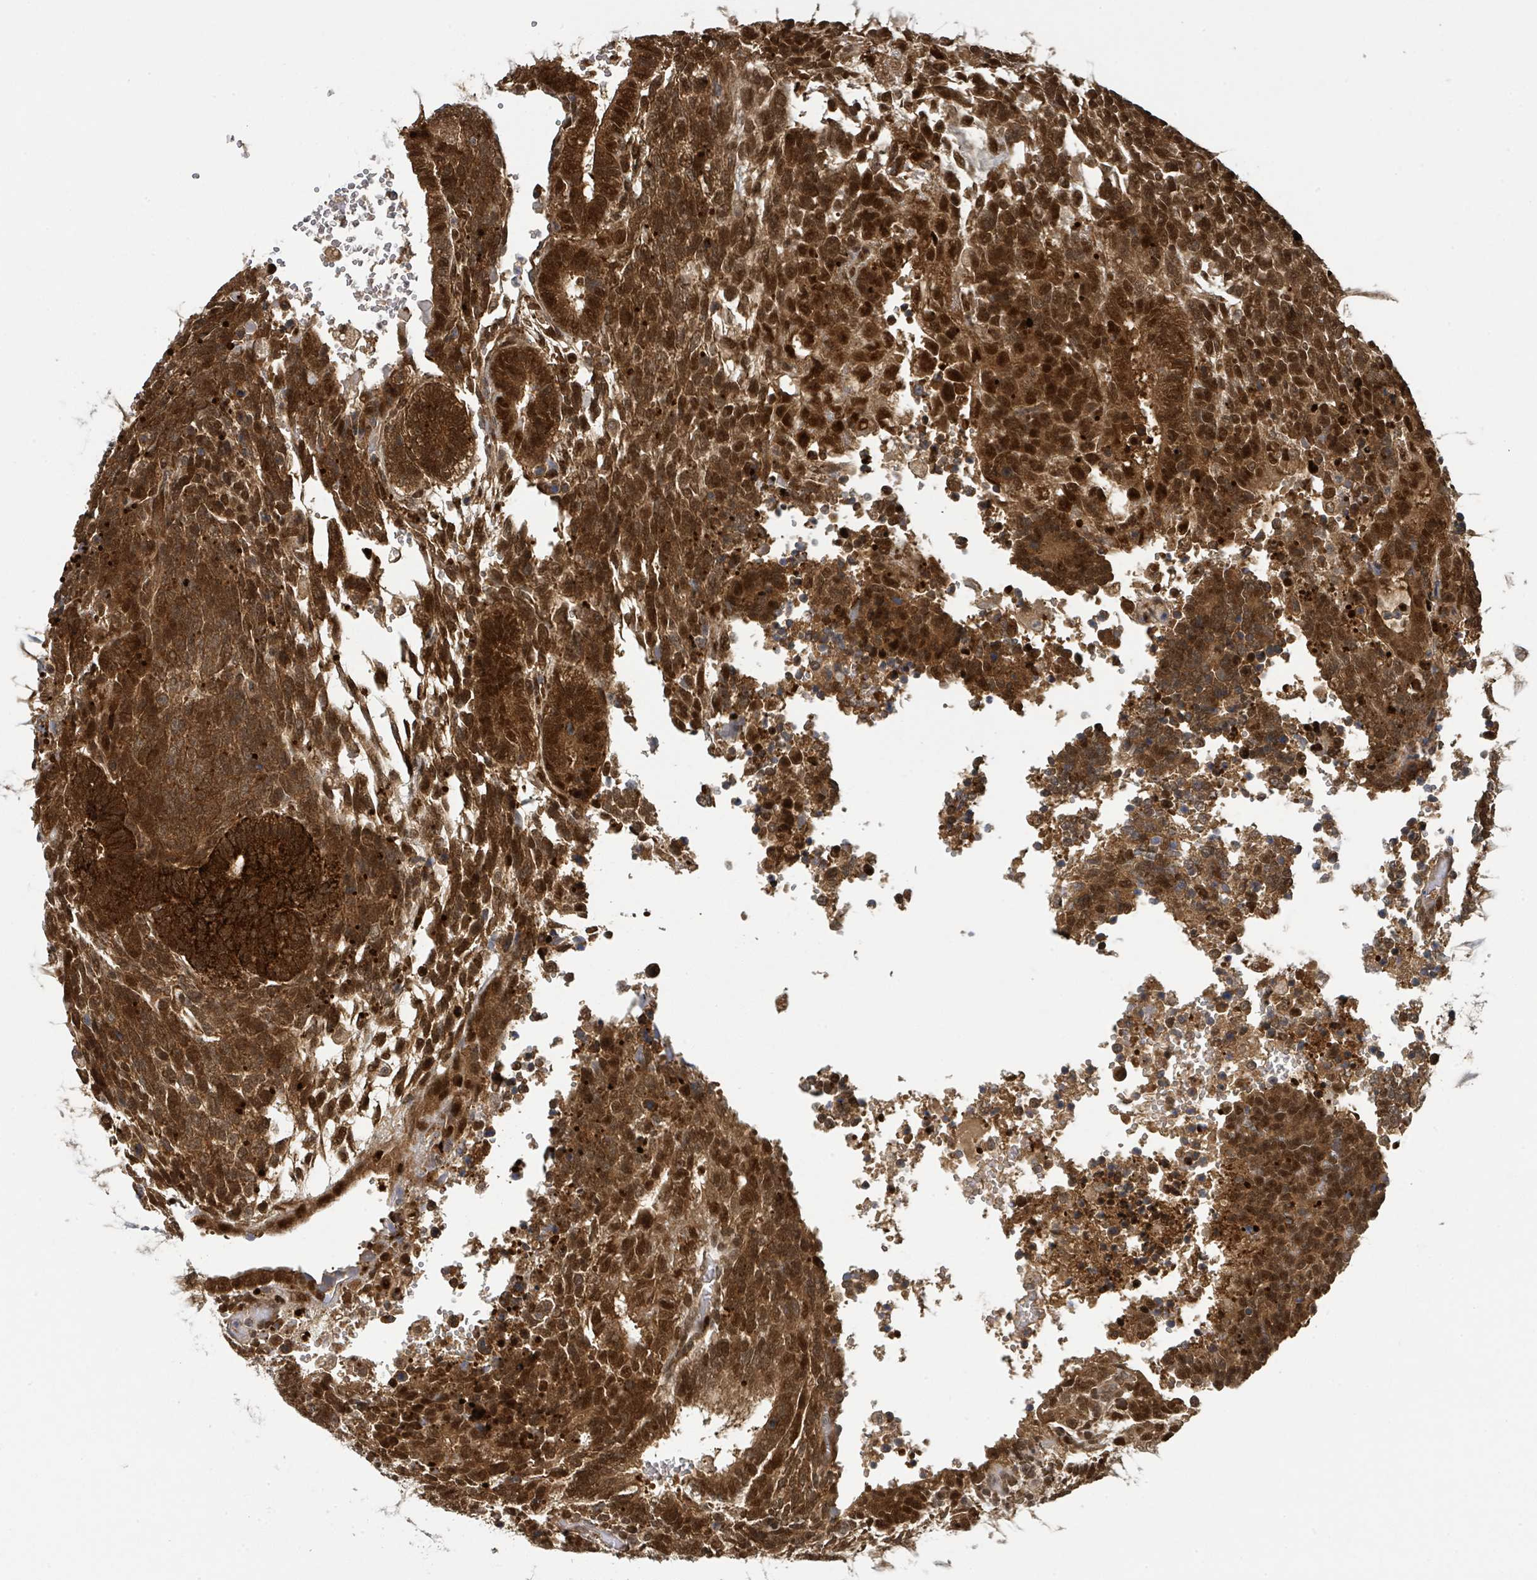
{"staining": {"intensity": "strong", "quantity": ">75%", "location": "cytoplasmic/membranous,nuclear"}, "tissue": "testis cancer", "cell_type": "Tumor cells", "image_type": "cancer", "snomed": [{"axis": "morphology", "description": "Carcinoma, Embryonal, NOS"}, {"axis": "topography", "description": "Testis"}], "caption": "Protein expression analysis of human testis cancer reveals strong cytoplasmic/membranous and nuclear staining in approximately >75% of tumor cells.", "gene": "PSMB7", "patient": {"sex": "male", "age": 23}}